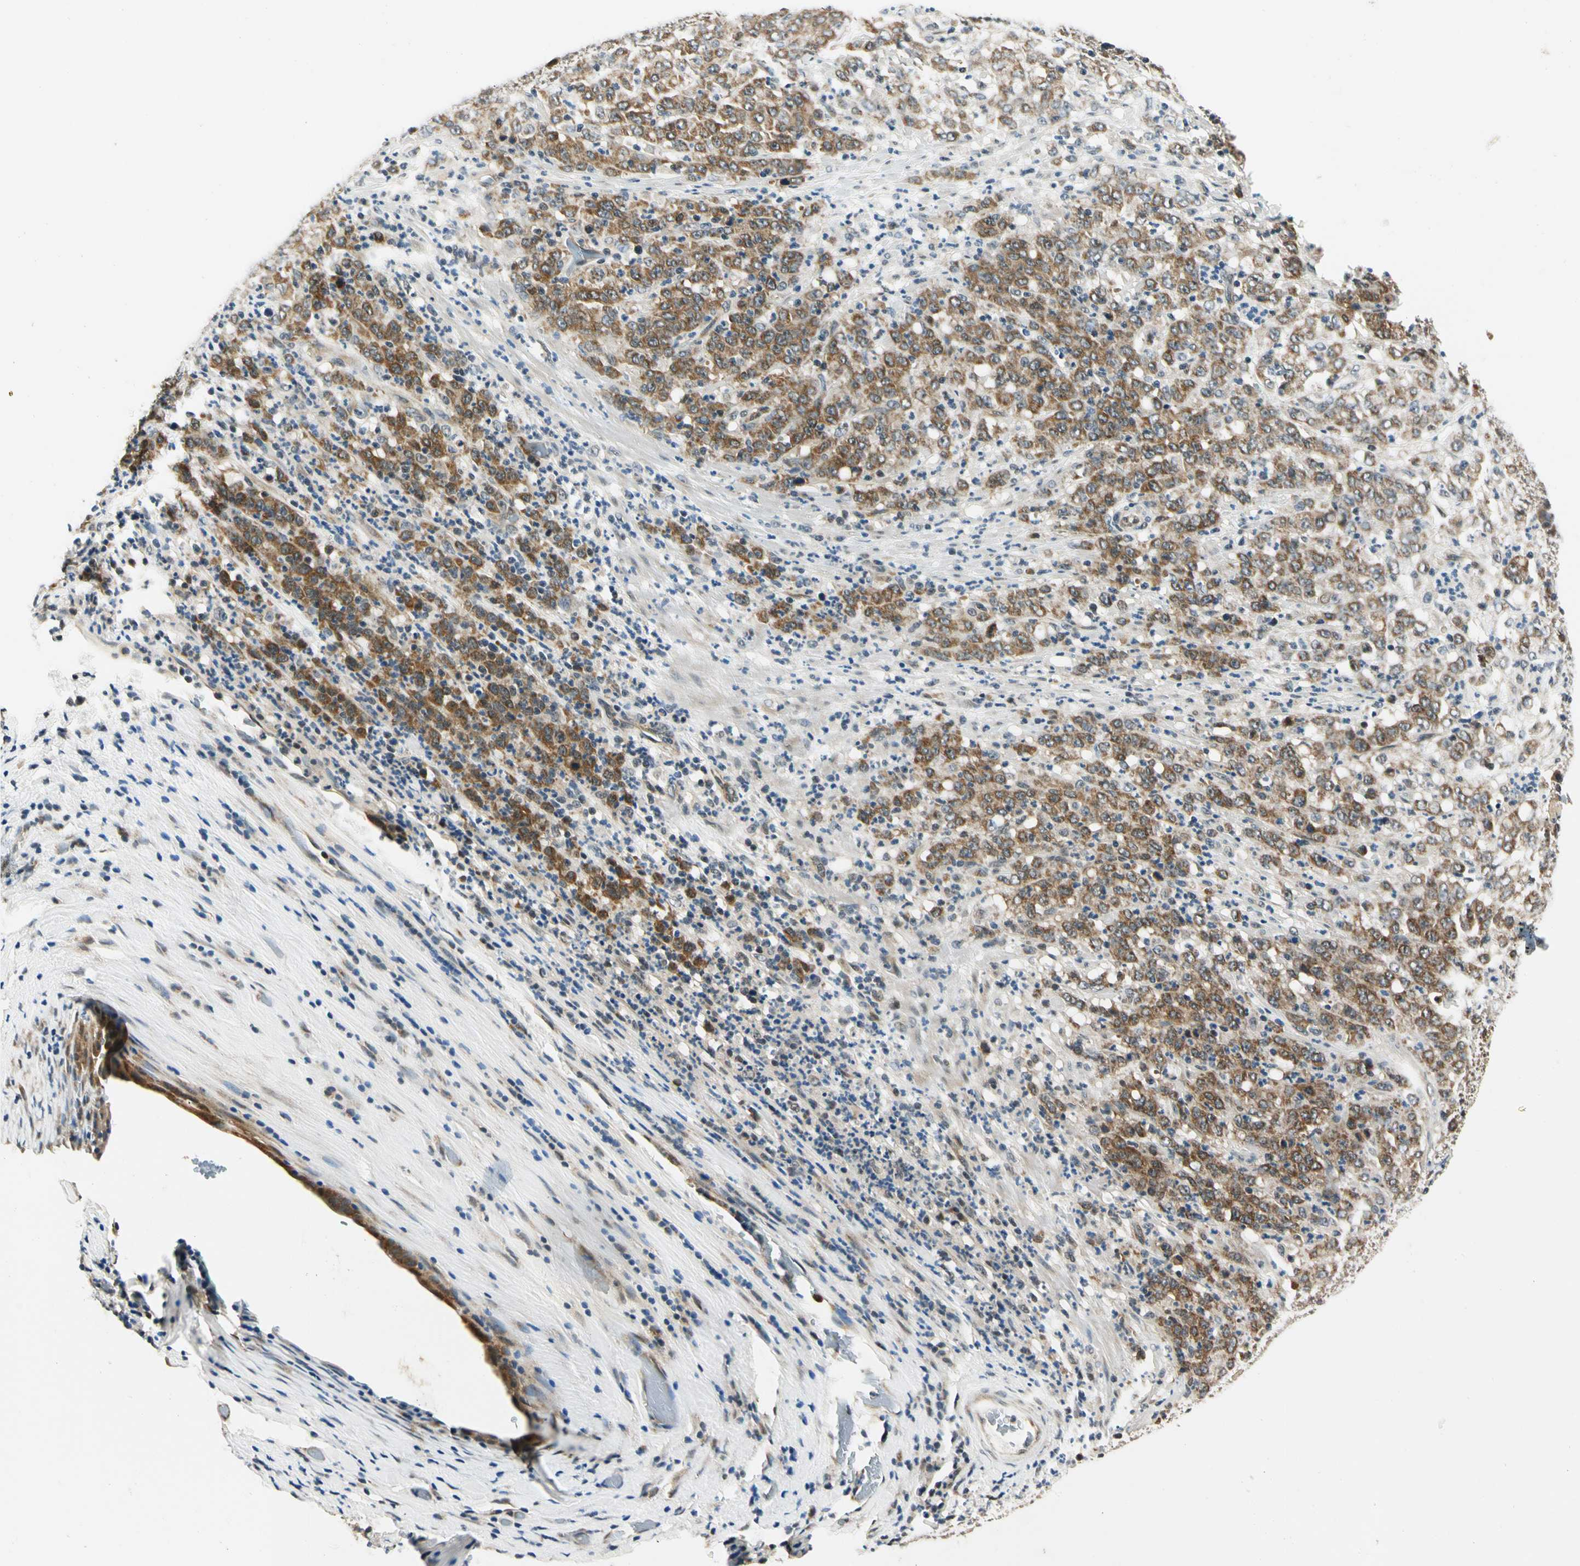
{"staining": {"intensity": "strong", "quantity": ">75%", "location": "cytoplasmic/membranous"}, "tissue": "stomach cancer", "cell_type": "Tumor cells", "image_type": "cancer", "snomed": [{"axis": "morphology", "description": "Adenocarcinoma, NOS"}, {"axis": "topography", "description": "Stomach, lower"}], "caption": "Stomach cancer stained with immunohistochemistry (IHC) displays strong cytoplasmic/membranous expression in about >75% of tumor cells. (DAB IHC, brown staining for protein, blue staining for nuclei).", "gene": "PDK2", "patient": {"sex": "female", "age": 71}}